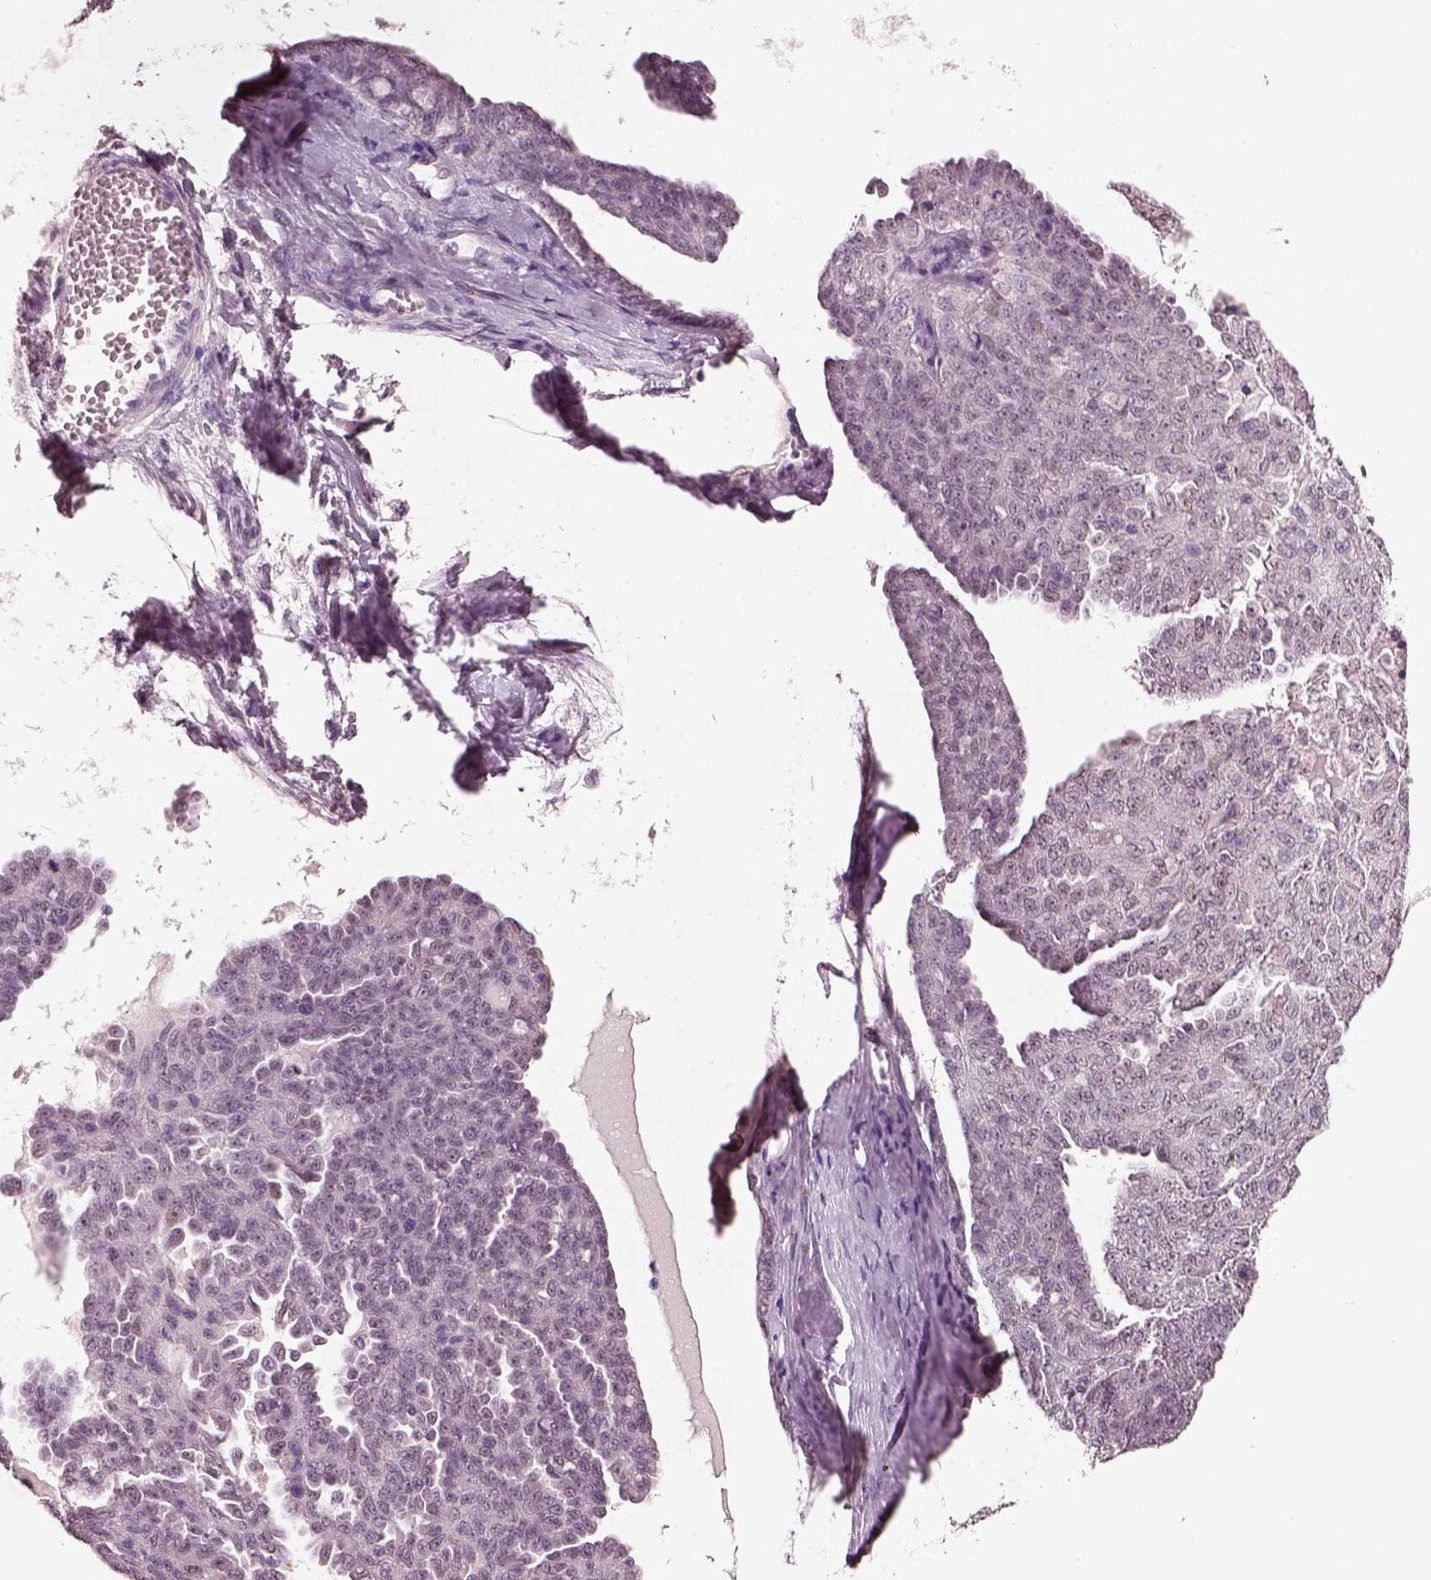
{"staining": {"intensity": "moderate", "quantity": "<25%", "location": "cytoplasmic/membranous,nuclear"}, "tissue": "ovarian cancer", "cell_type": "Tumor cells", "image_type": "cancer", "snomed": [{"axis": "morphology", "description": "Cystadenocarcinoma, serous, NOS"}, {"axis": "topography", "description": "Ovary"}], "caption": "A micrograph of ovarian serous cystadenocarcinoma stained for a protein exhibits moderate cytoplasmic/membranous and nuclear brown staining in tumor cells.", "gene": "ELSPBP1", "patient": {"sex": "female", "age": 71}}